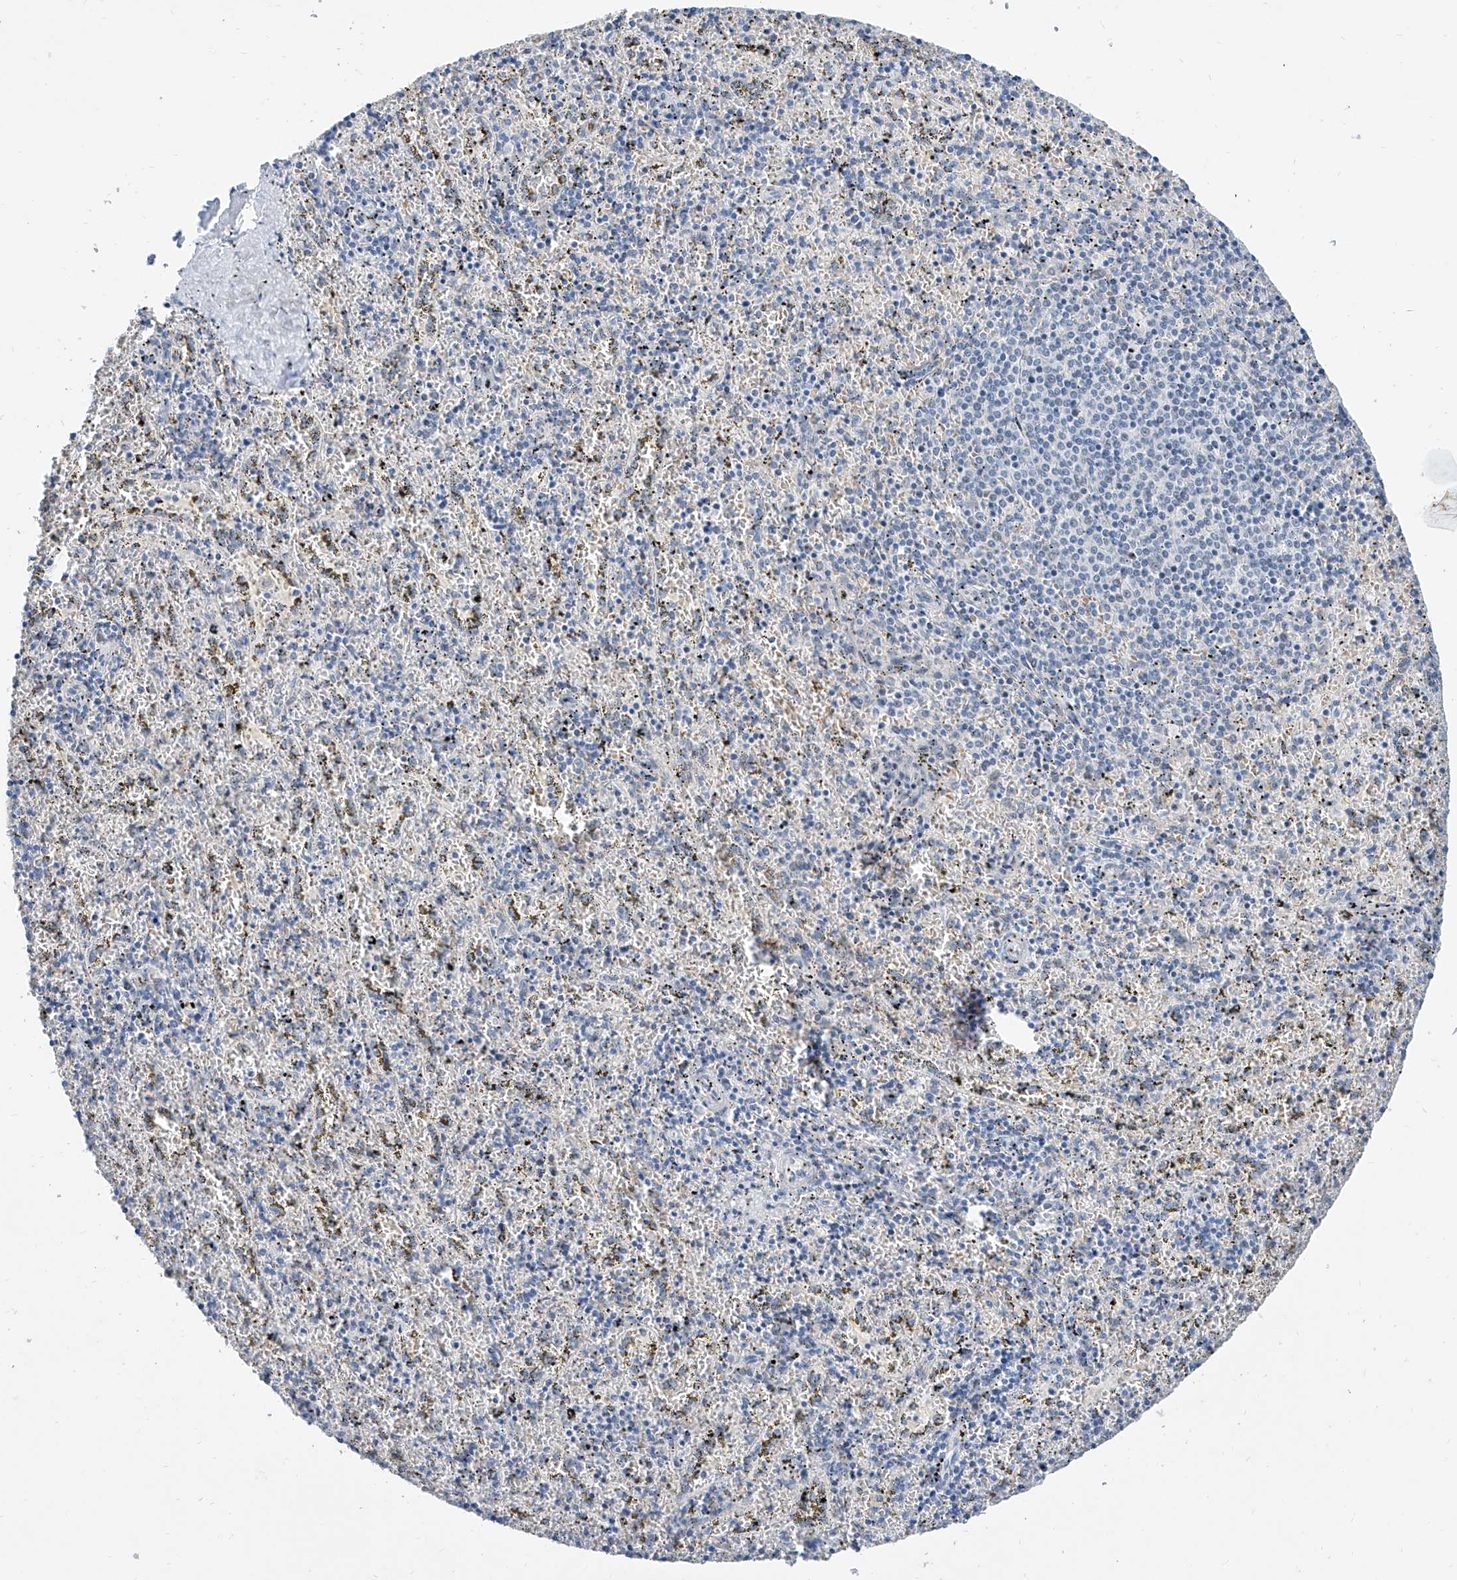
{"staining": {"intensity": "negative", "quantity": "none", "location": "none"}, "tissue": "spleen", "cell_type": "Cells in red pulp", "image_type": "normal", "snomed": [{"axis": "morphology", "description": "Normal tissue, NOS"}, {"axis": "topography", "description": "Spleen"}], "caption": "Image shows no protein staining in cells in red pulp of normal spleen. Nuclei are stained in blue.", "gene": "BPTF", "patient": {"sex": "male", "age": 11}}